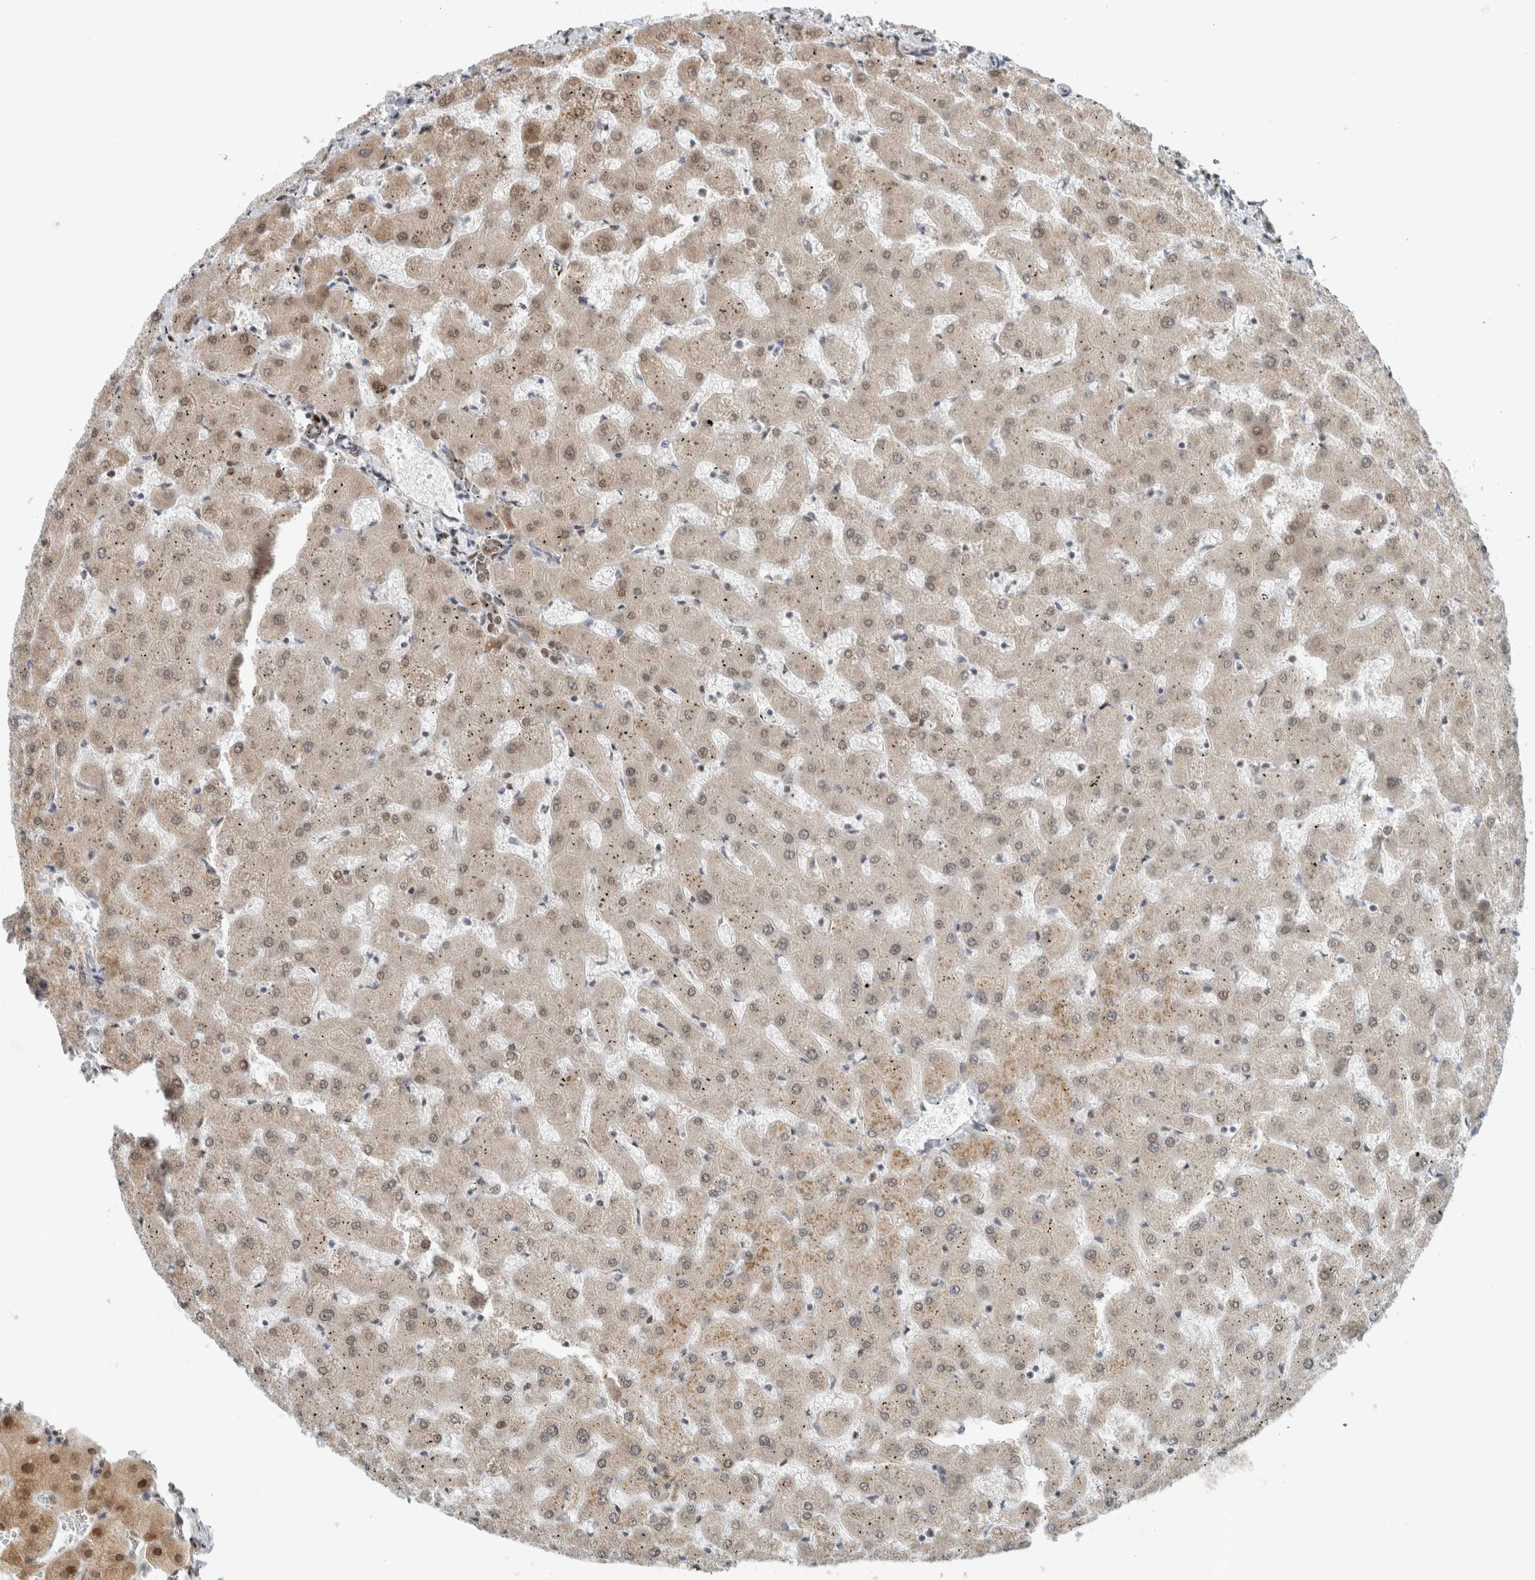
{"staining": {"intensity": "moderate", "quantity": ">75%", "location": "nuclear"}, "tissue": "liver", "cell_type": "Cholangiocytes", "image_type": "normal", "snomed": [{"axis": "morphology", "description": "Normal tissue, NOS"}, {"axis": "topography", "description": "Liver"}], "caption": "Approximately >75% of cholangiocytes in benign human liver demonstrate moderate nuclear protein expression as visualized by brown immunohistochemical staining.", "gene": "HNRNPR", "patient": {"sex": "female", "age": 63}}